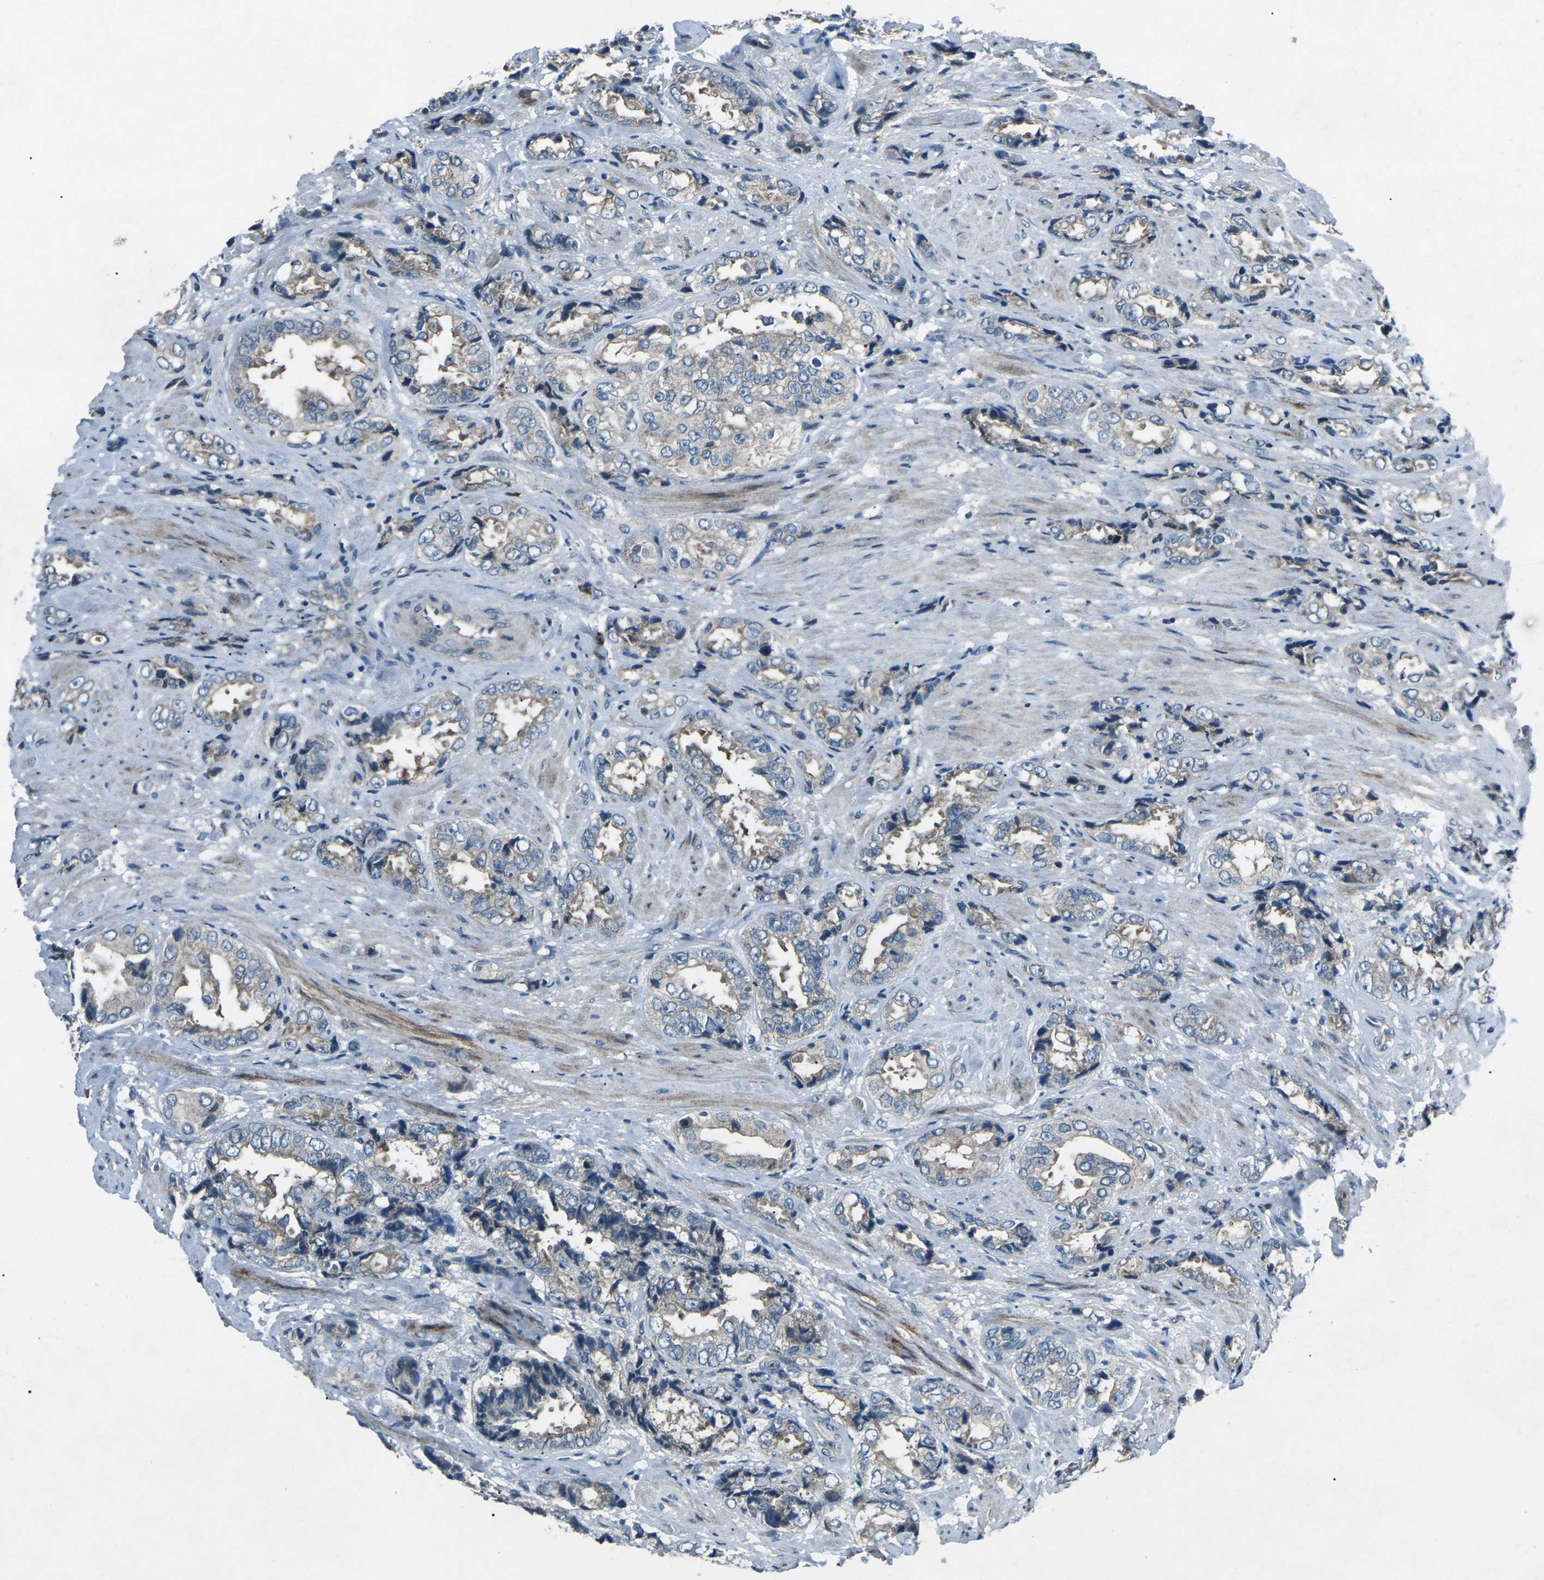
{"staining": {"intensity": "weak", "quantity": ">75%", "location": "cytoplasmic/membranous"}, "tissue": "prostate cancer", "cell_type": "Tumor cells", "image_type": "cancer", "snomed": [{"axis": "morphology", "description": "Adenocarcinoma, High grade"}, {"axis": "topography", "description": "Prostate"}], "caption": "Immunohistochemistry (DAB (3,3'-diaminobenzidine)) staining of prostate cancer exhibits weak cytoplasmic/membranous protein positivity in approximately >75% of tumor cells.", "gene": "CDK16", "patient": {"sex": "male", "age": 61}}